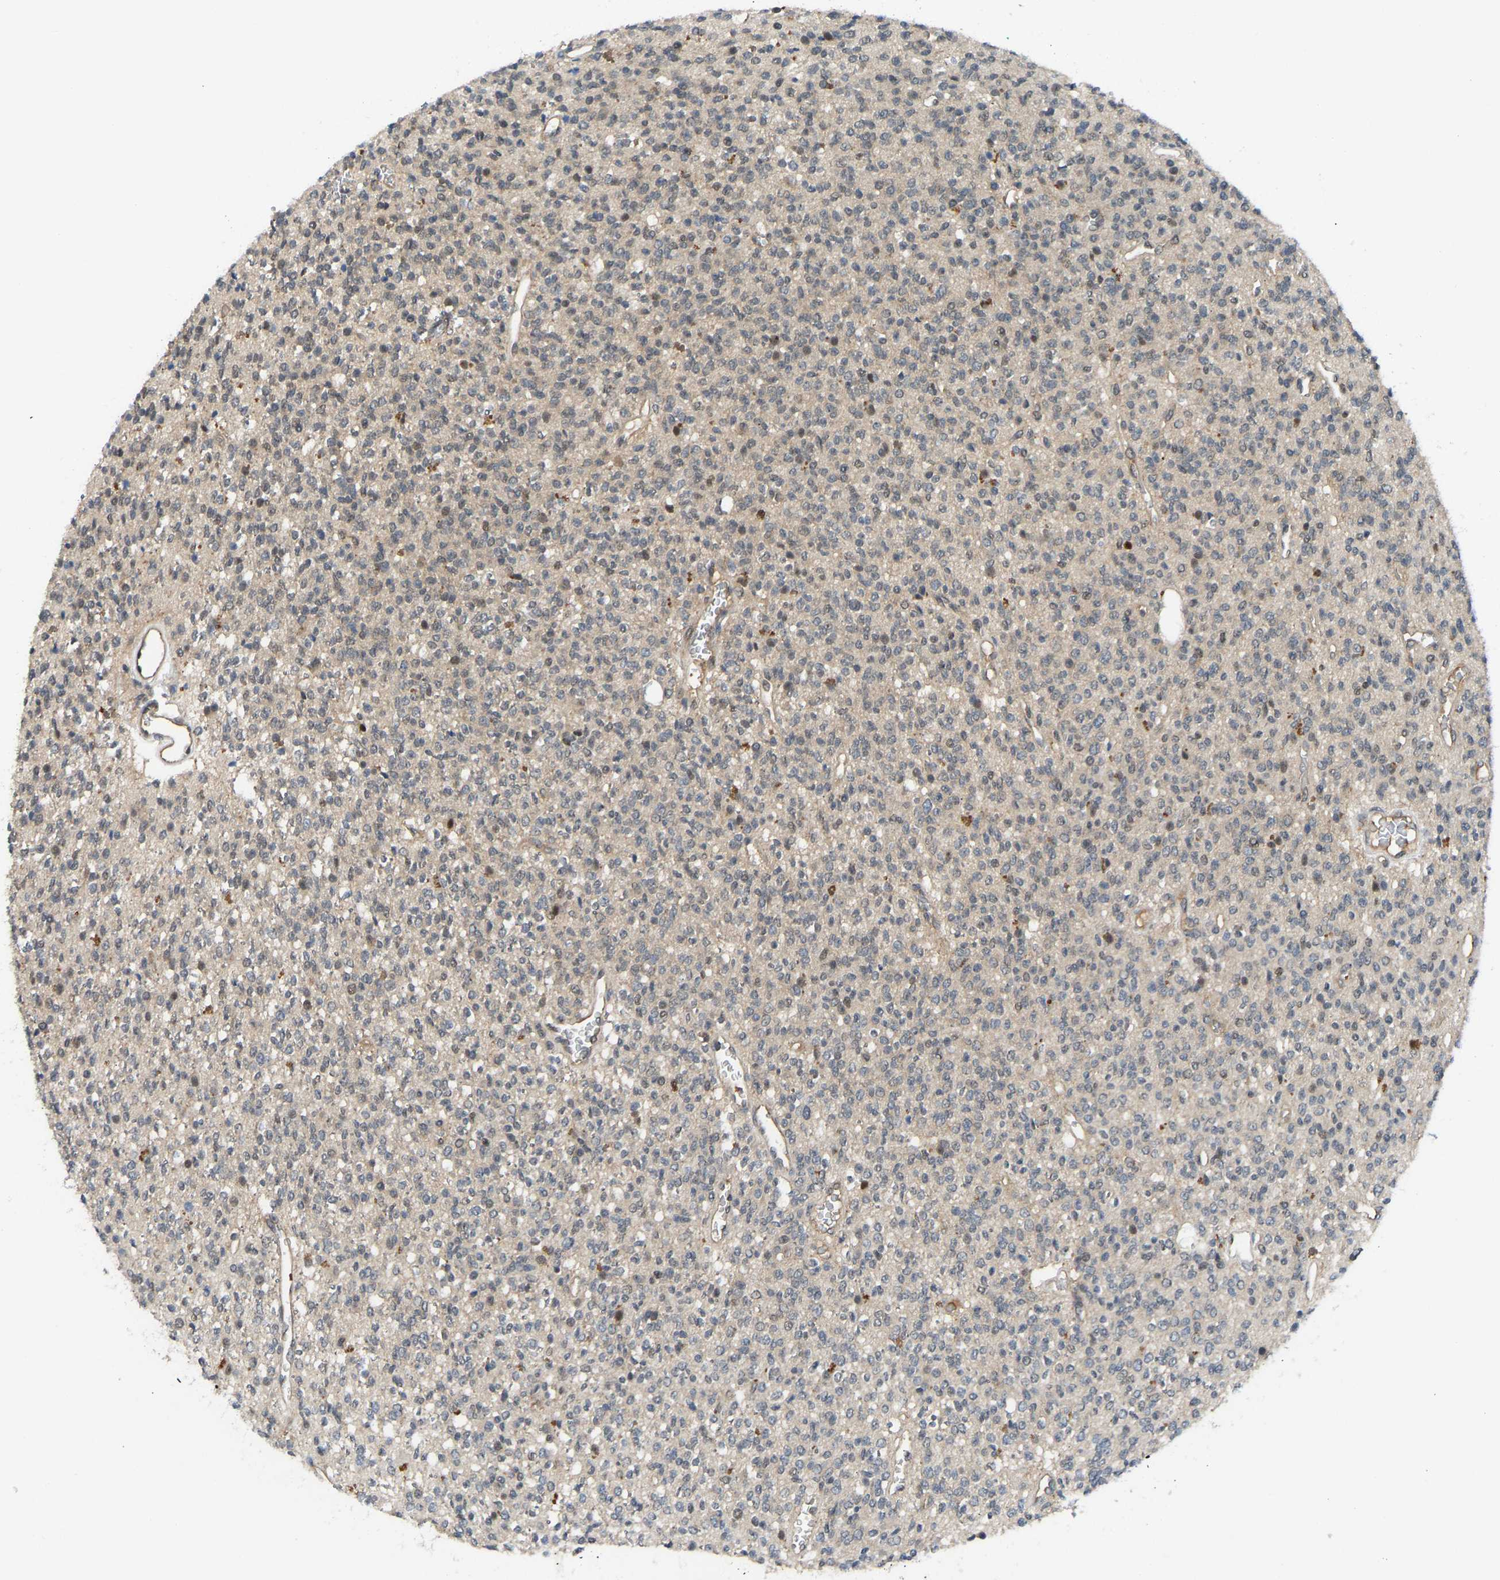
{"staining": {"intensity": "moderate", "quantity": "<25%", "location": "nuclear"}, "tissue": "glioma", "cell_type": "Tumor cells", "image_type": "cancer", "snomed": [{"axis": "morphology", "description": "Glioma, malignant, High grade"}, {"axis": "topography", "description": "Brain"}], "caption": "Immunohistochemical staining of human malignant high-grade glioma reveals moderate nuclear protein positivity in about <25% of tumor cells.", "gene": "ZNF251", "patient": {"sex": "male", "age": 34}}